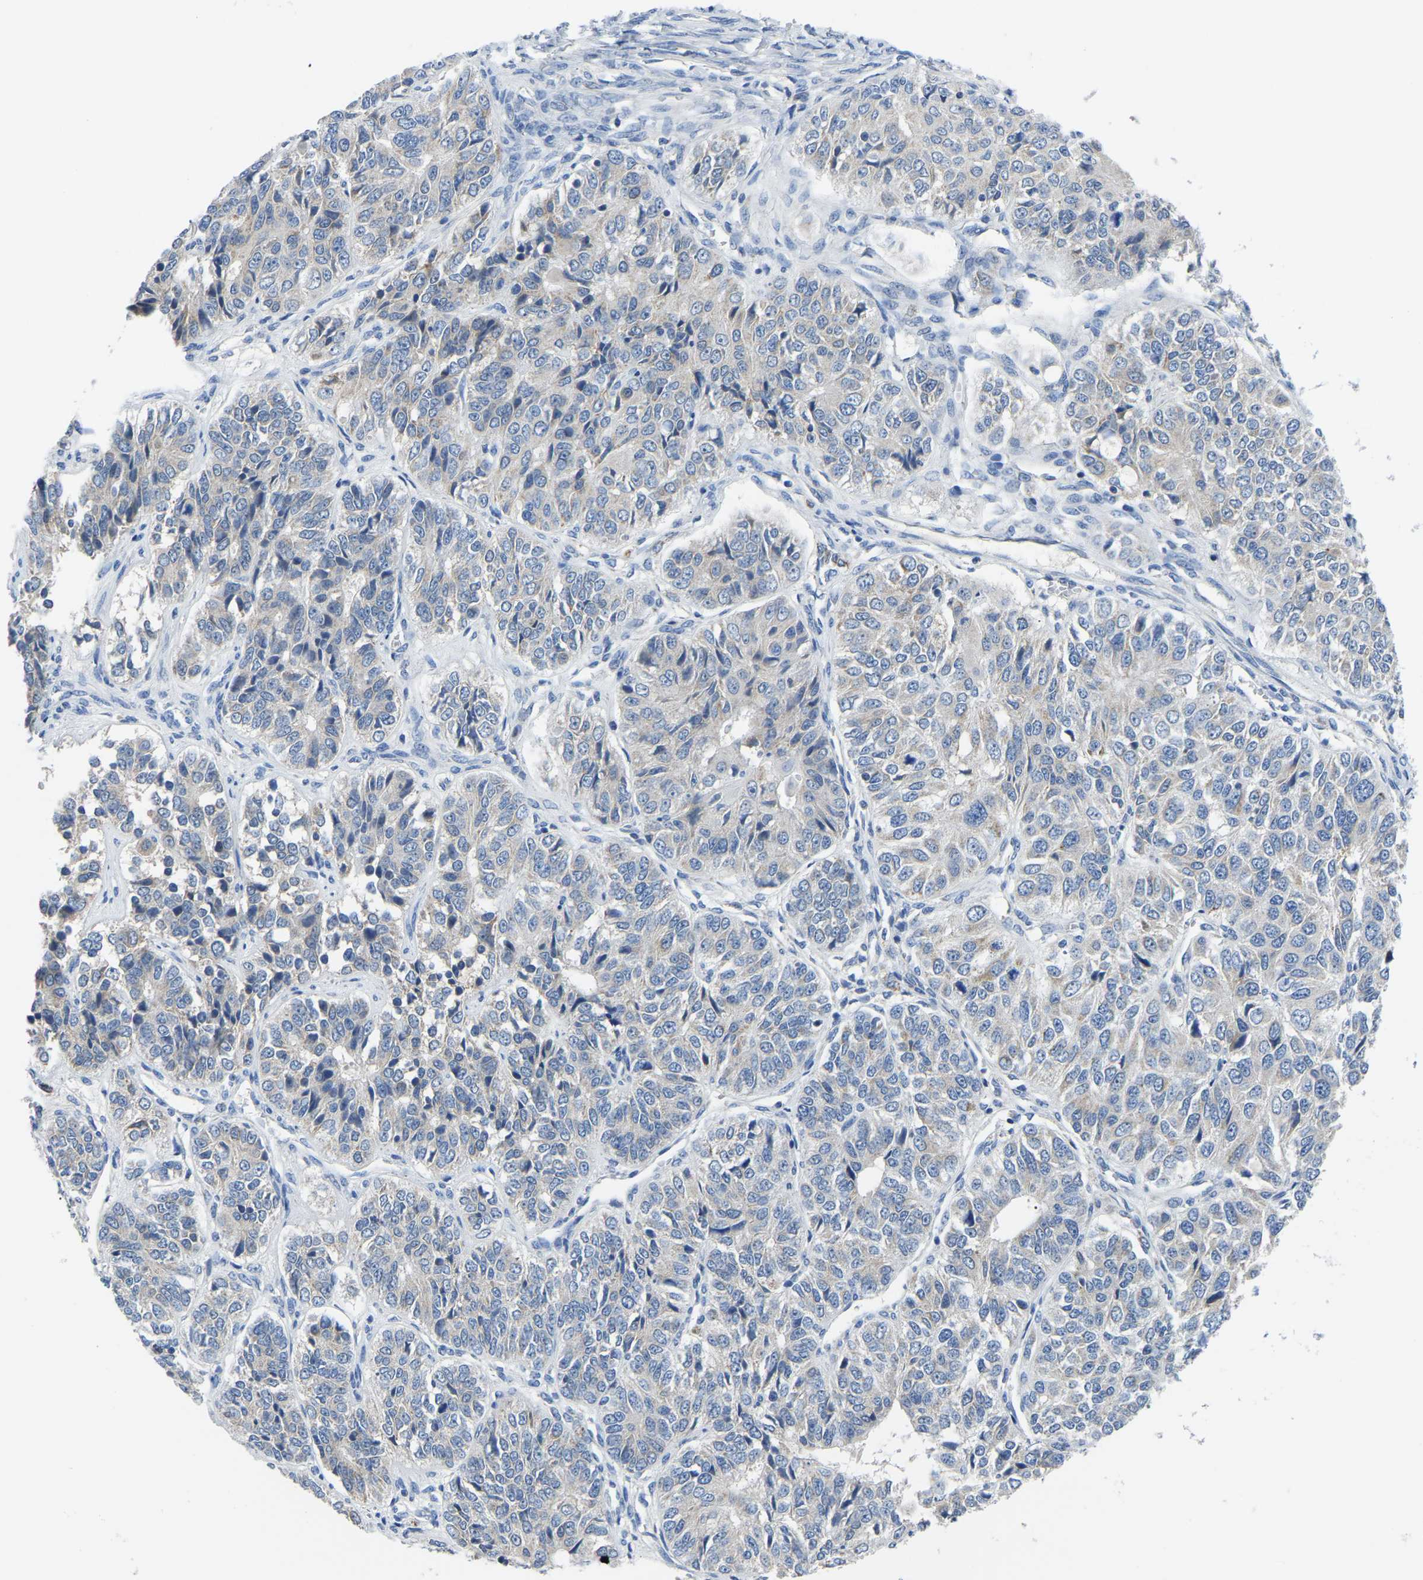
{"staining": {"intensity": "negative", "quantity": "none", "location": "none"}, "tissue": "ovarian cancer", "cell_type": "Tumor cells", "image_type": "cancer", "snomed": [{"axis": "morphology", "description": "Carcinoma, endometroid"}, {"axis": "topography", "description": "Ovary"}], "caption": "Tumor cells show no significant protein positivity in ovarian cancer (endometroid carcinoma). (Stains: DAB IHC with hematoxylin counter stain, Microscopy: brightfield microscopy at high magnification).", "gene": "ETFA", "patient": {"sex": "female", "age": 51}}